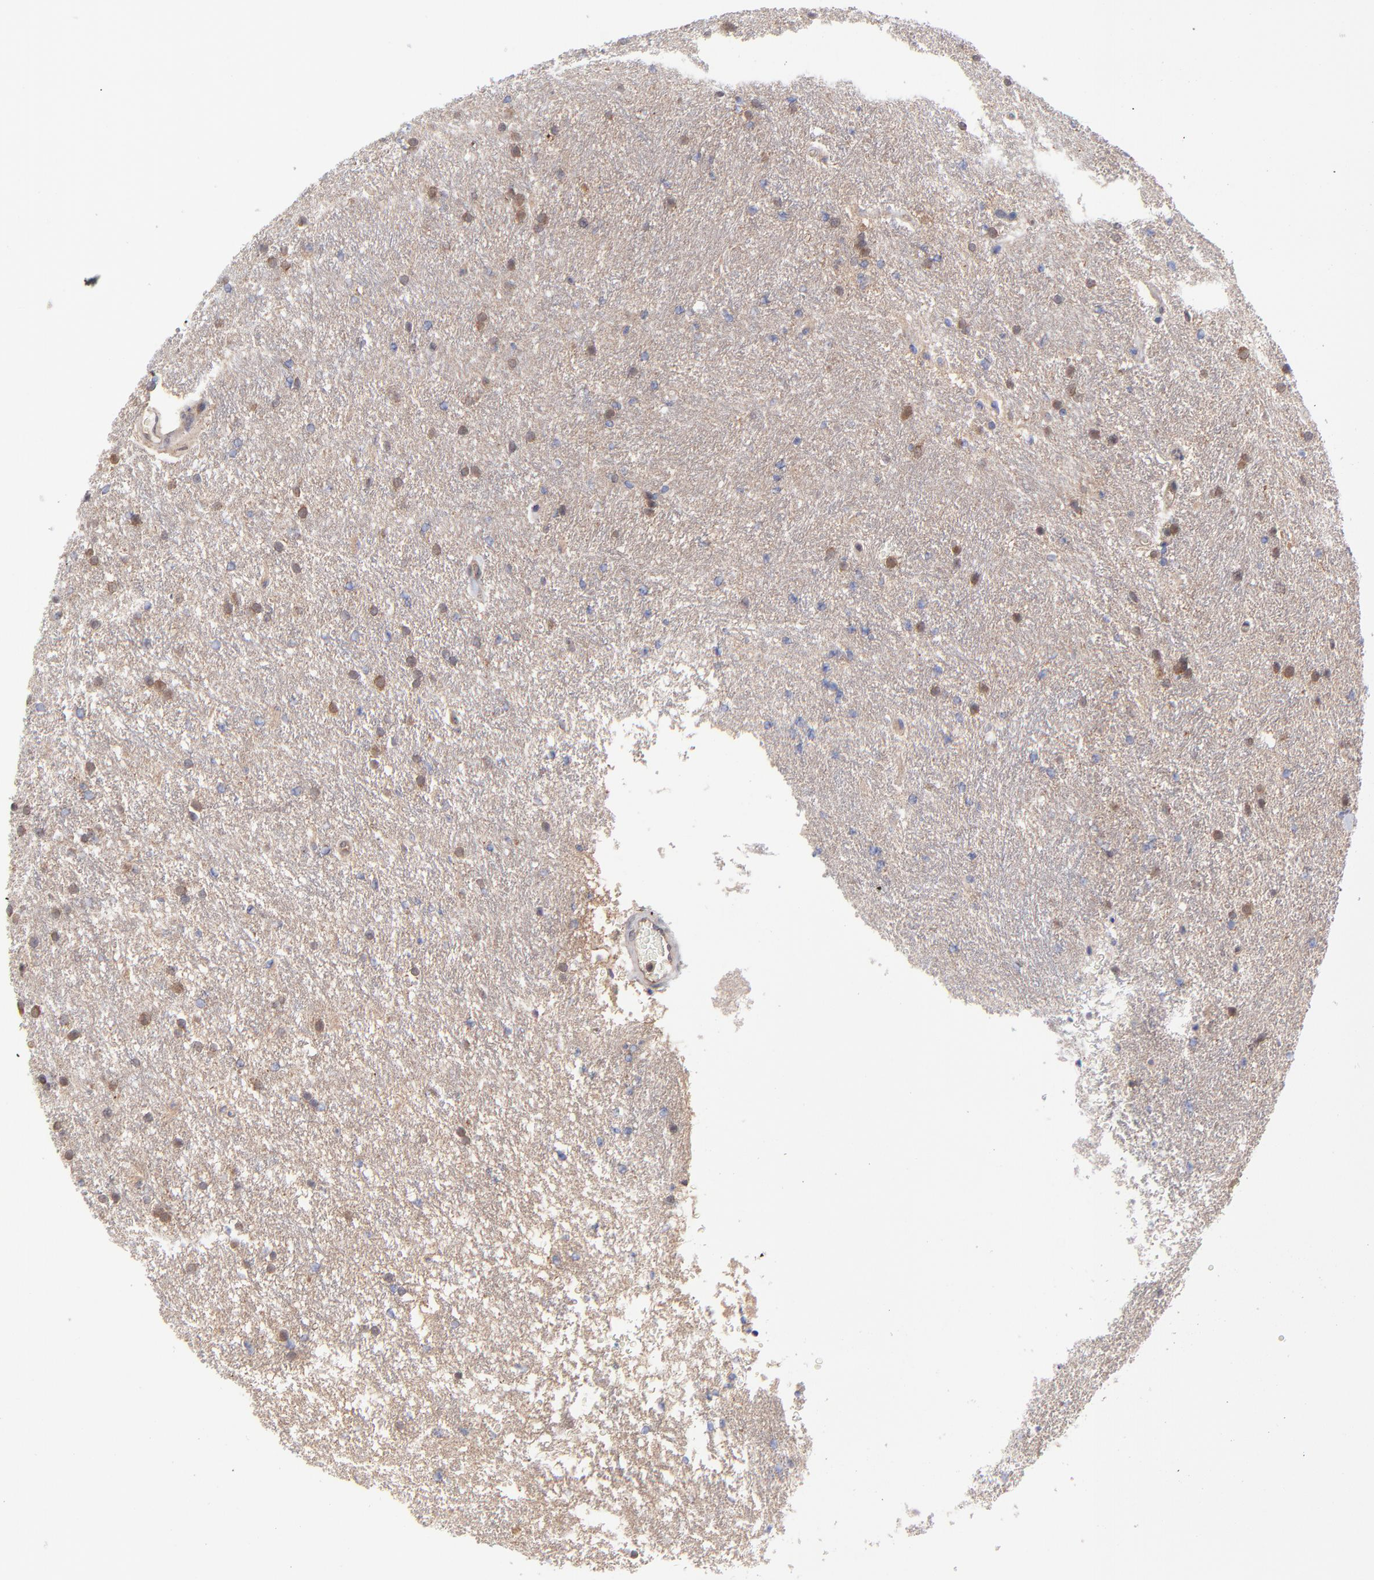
{"staining": {"intensity": "moderate", "quantity": "<25%", "location": "cytoplasmic/membranous"}, "tissue": "glioma", "cell_type": "Tumor cells", "image_type": "cancer", "snomed": [{"axis": "morphology", "description": "Glioma, malignant, High grade"}, {"axis": "topography", "description": "Brain"}], "caption": "Glioma stained for a protein (brown) exhibits moderate cytoplasmic/membranous positive positivity in approximately <25% of tumor cells.", "gene": "GART", "patient": {"sex": "female", "age": 50}}